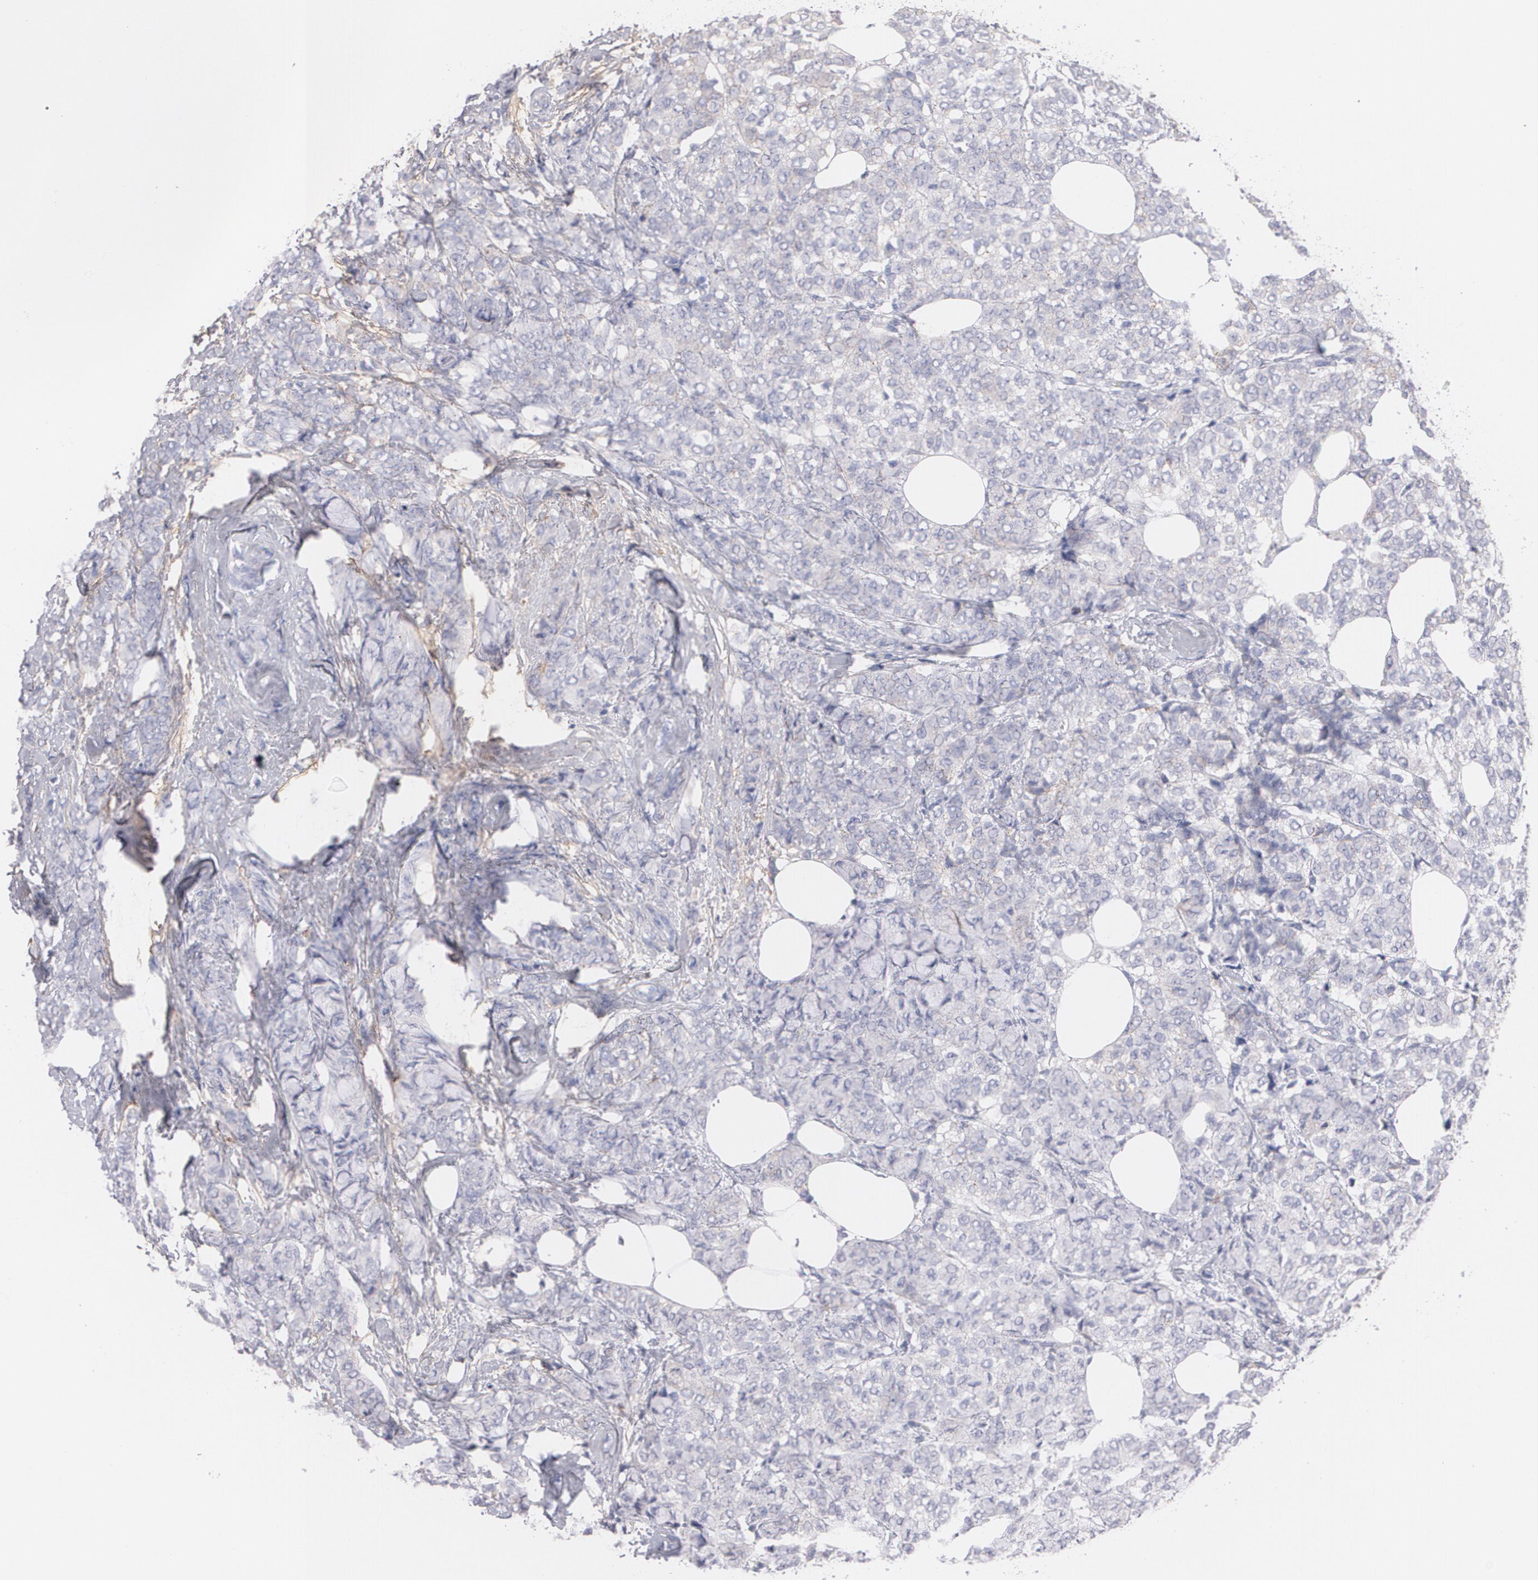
{"staining": {"intensity": "negative", "quantity": "none", "location": "none"}, "tissue": "breast cancer", "cell_type": "Tumor cells", "image_type": "cancer", "snomed": [{"axis": "morphology", "description": "Lobular carcinoma"}, {"axis": "topography", "description": "Breast"}], "caption": "Human lobular carcinoma (breast) stained for a protein using immunohistochemistry displays no staining in tumor cells.", "gene": "FBLN1", "patient": {"sex": "female", "age": 60}}